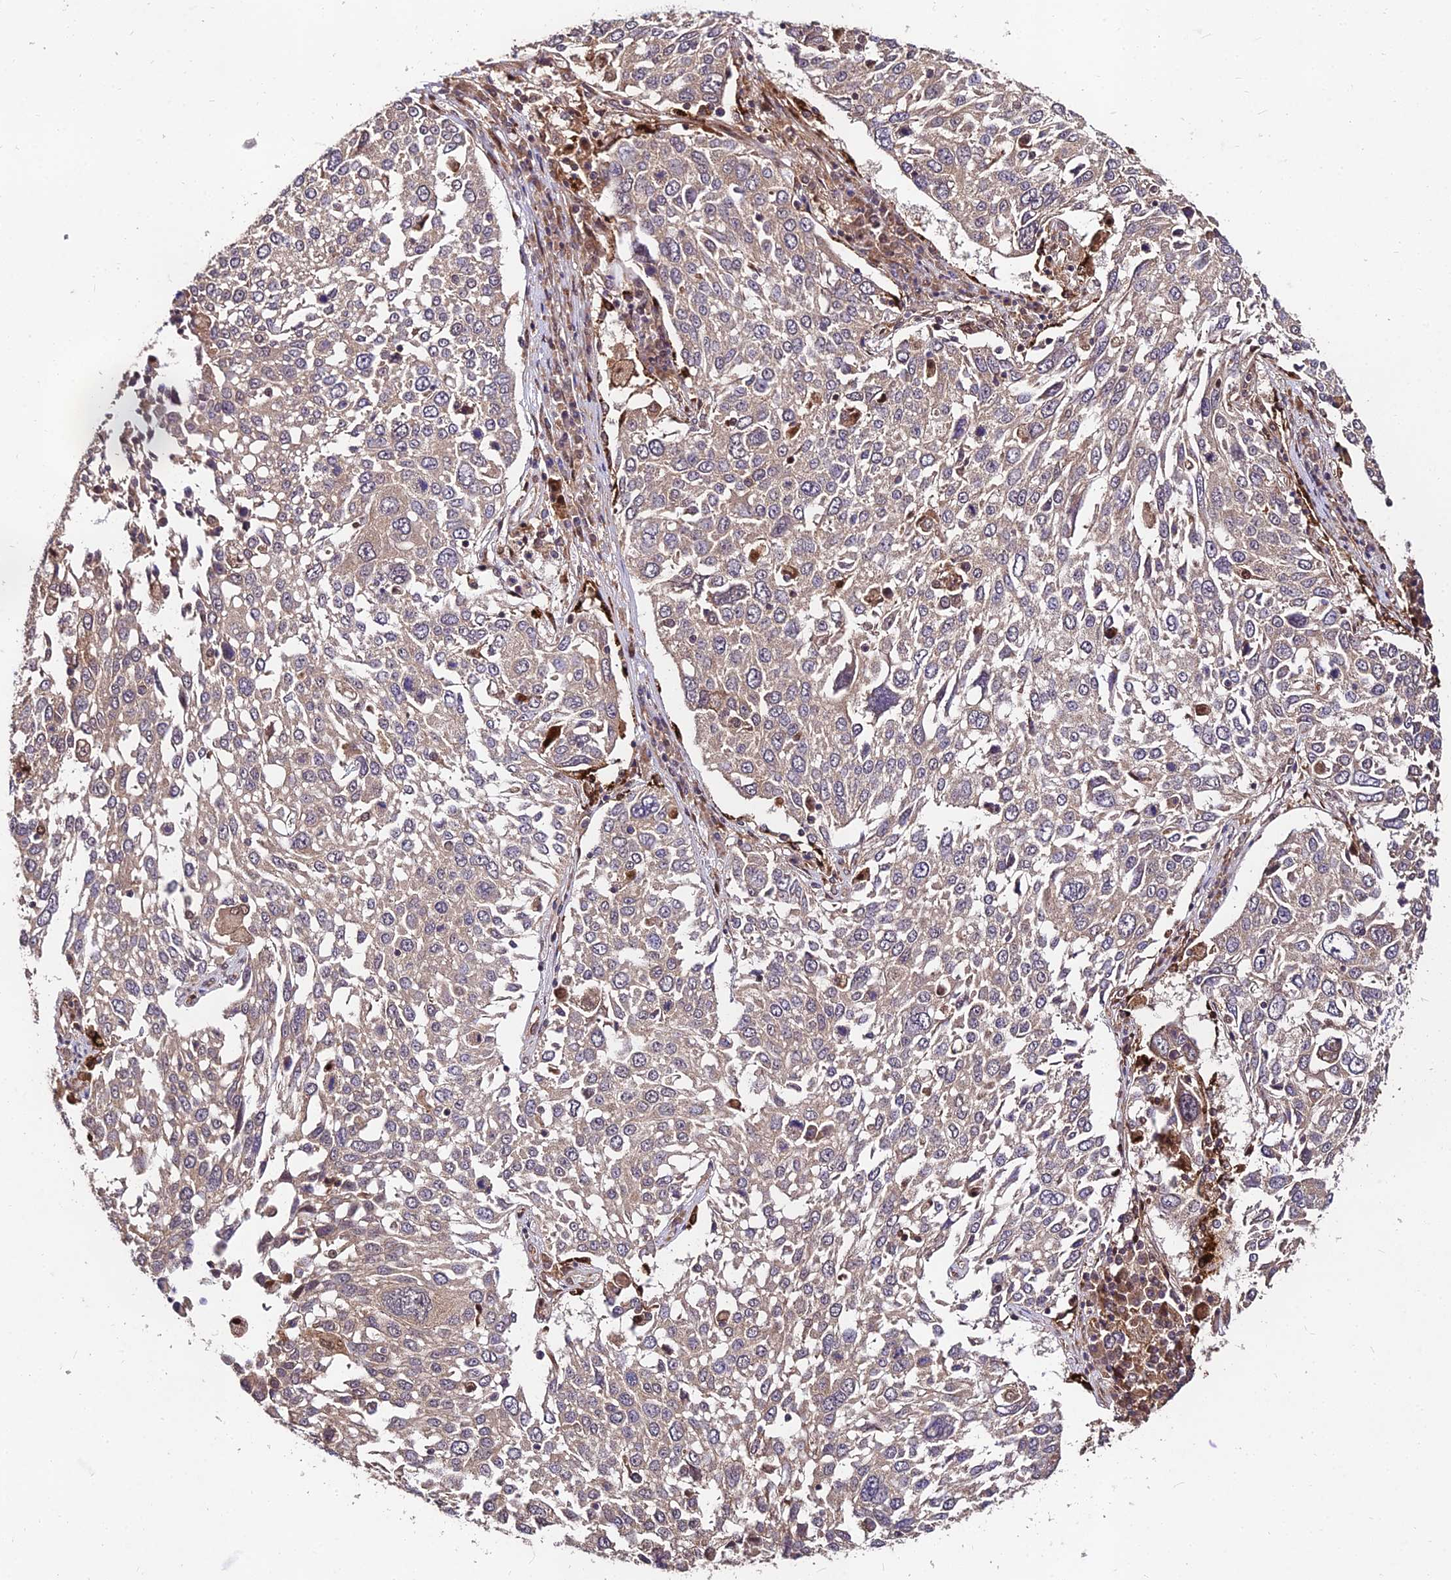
{"staining": {"intensity": "weak", "quantity": "25%-75%", "location": "cytoplasmic/membranous"}, "tissue": "lung cancer", "cell_type": "Tumor cells", "image_type": "cancer", "snomed": [{"axis": "morphology", "description": "Squamous cell carcinoma, NOS"}, {"axis": "topography", "description": "Lung"}], "caption": "An IHC image of neoplastic tissue is shown. Protein staining in brown highlights weak cytoplasmic/membranous positivity in lung squamous cell carcinoma within tumor cells. (Stains: DAB (3,3'-diaminobenzidine) in brown, nuclei in blue, Microscopy: brightfield microscopy at high magnification).", "gene": "MKKS", "patient": {"sex": "male", "age": 65}}